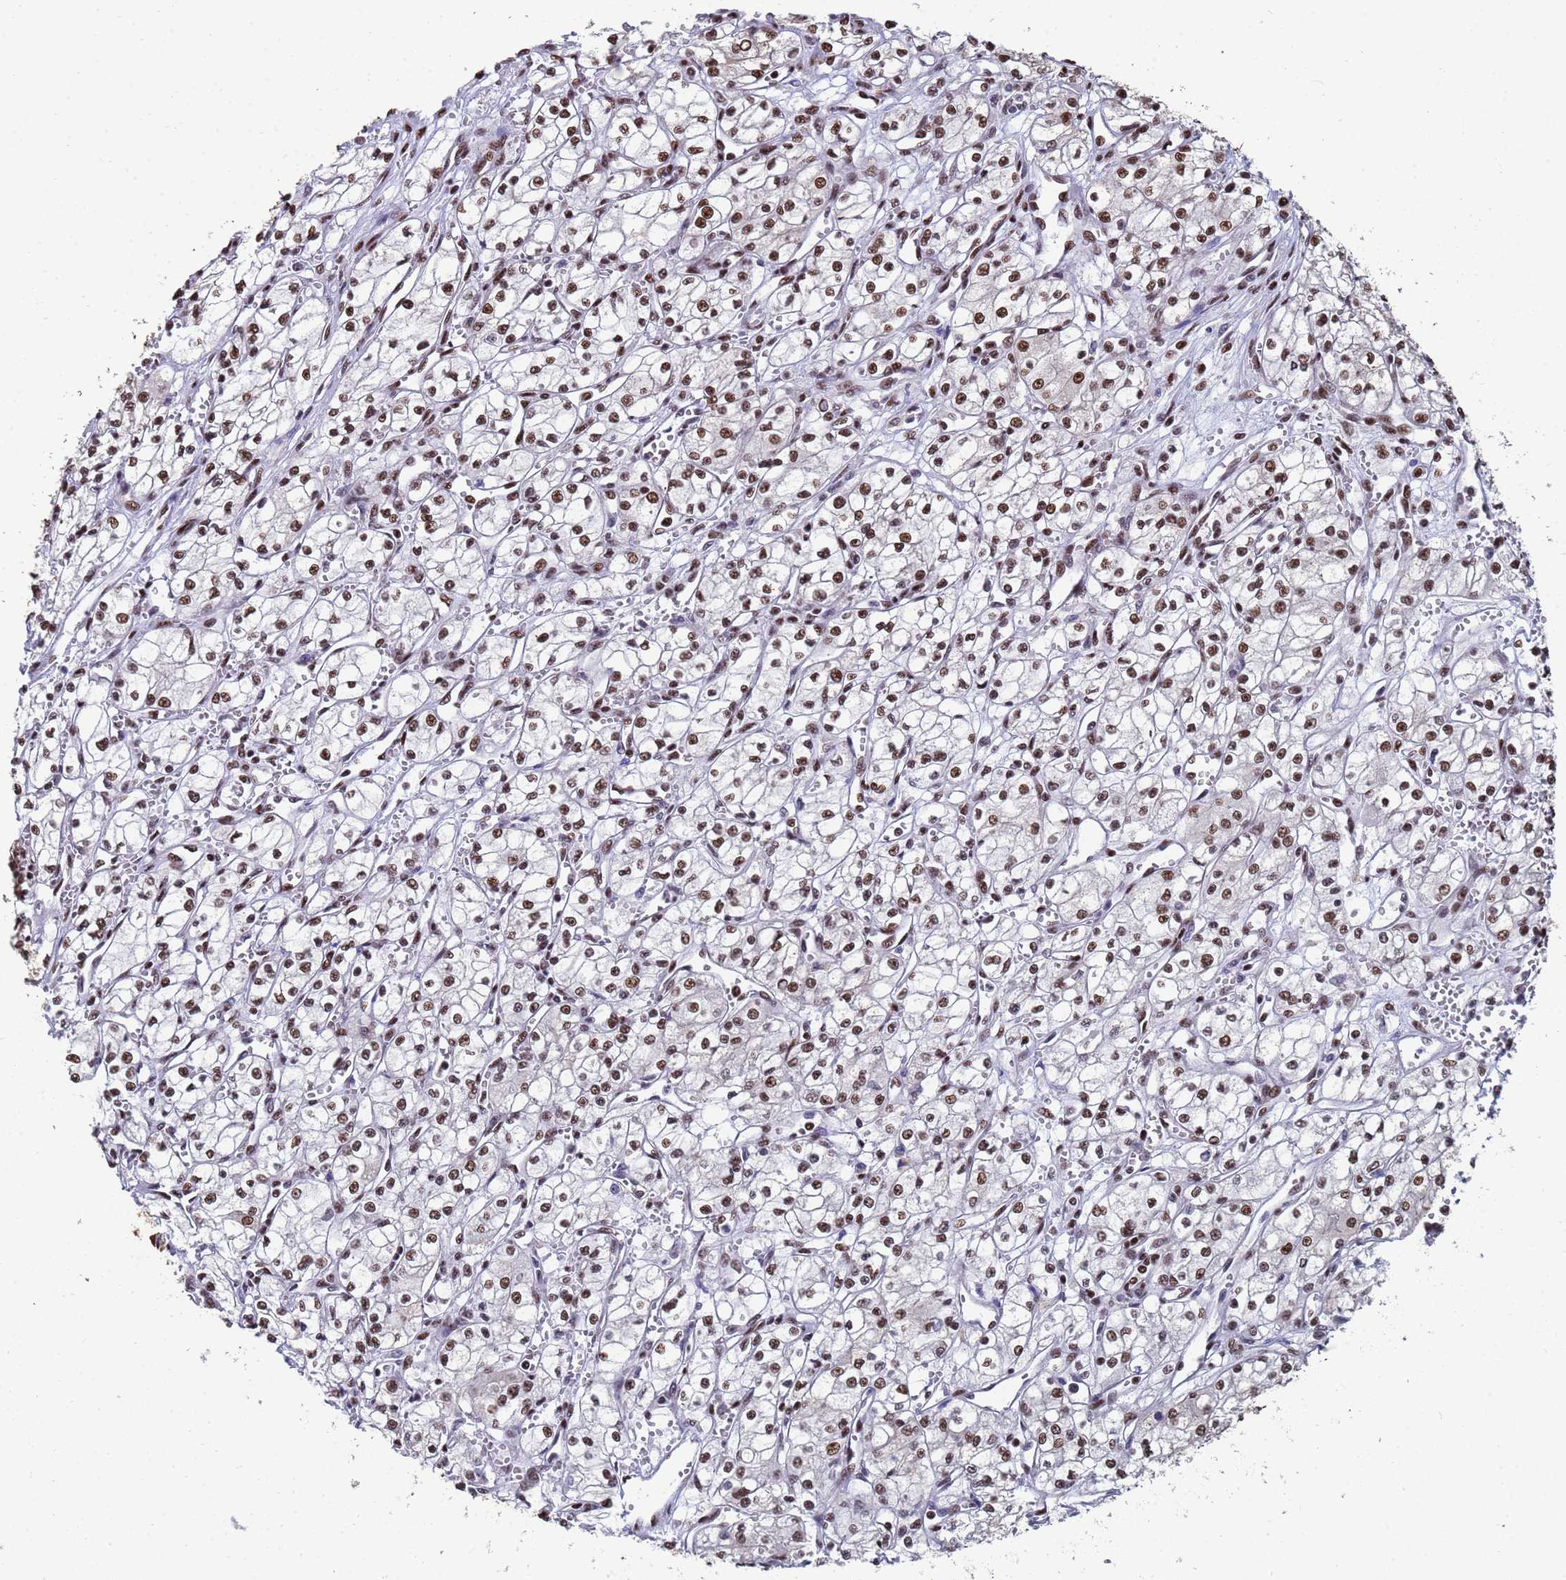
{"staining": {"intensity": "moderate", "quantity": ">75%", "location": "nuclear"}, "tissue": "renal cancer", "cell_type": "Tumor cells", "image_type": "cancer", "snomed": [{"axis": "morphology", "description": "Adenocarcinoma, NOS"}, {"axis": "topography", "description": "Kidney"}], "caption": "Tumor cells exhibit medium levels of moderate nuclear staining in approximately >75% of cells in human renal cancer.", "gene": "SF3B2", "patient": {"sex": "male", "age": 59}}